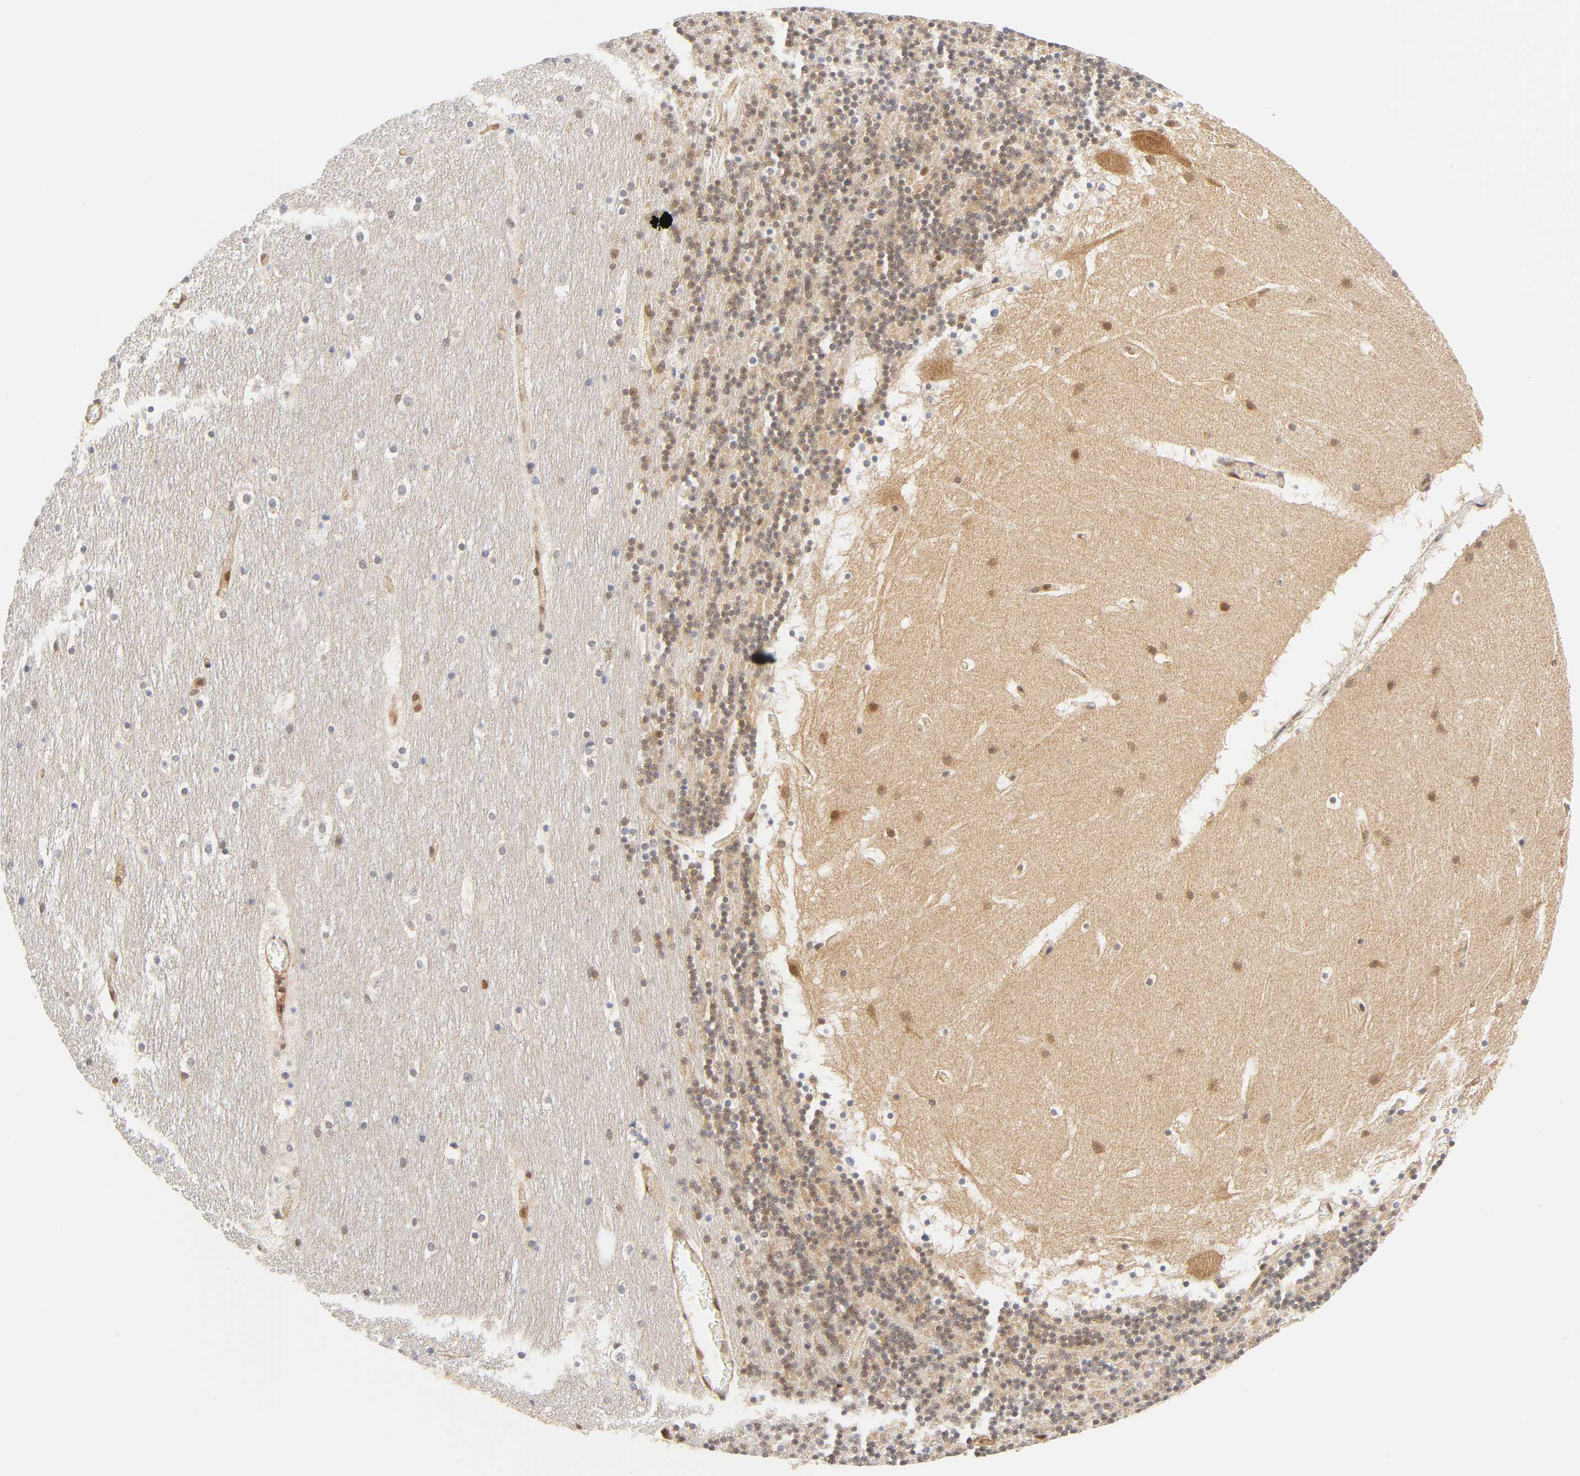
{"staining": {"intensity": "weak", "quantity": ">75%", "location": "cytoplasmic/membranous,nuclear"}, "tissue": "cerebellum", "cell_type": "Cells in granular layer", "image_type": "normal", "snomed": [{"axis": "morphology", "description": "Normal tissue, NOS"}, {"axis": "topography", "description": "Cerebellum"}], "caption": "High-power microscopy captured an immunohistochemistry (IHC) photomicrograph of normal cerebellum, revealing weak cytoplasmic/membranous,nuclear positivity in about >75% of cells in granular layer.", "gene": "CDC37", "patient": {"sex": "male", "age": 45}}